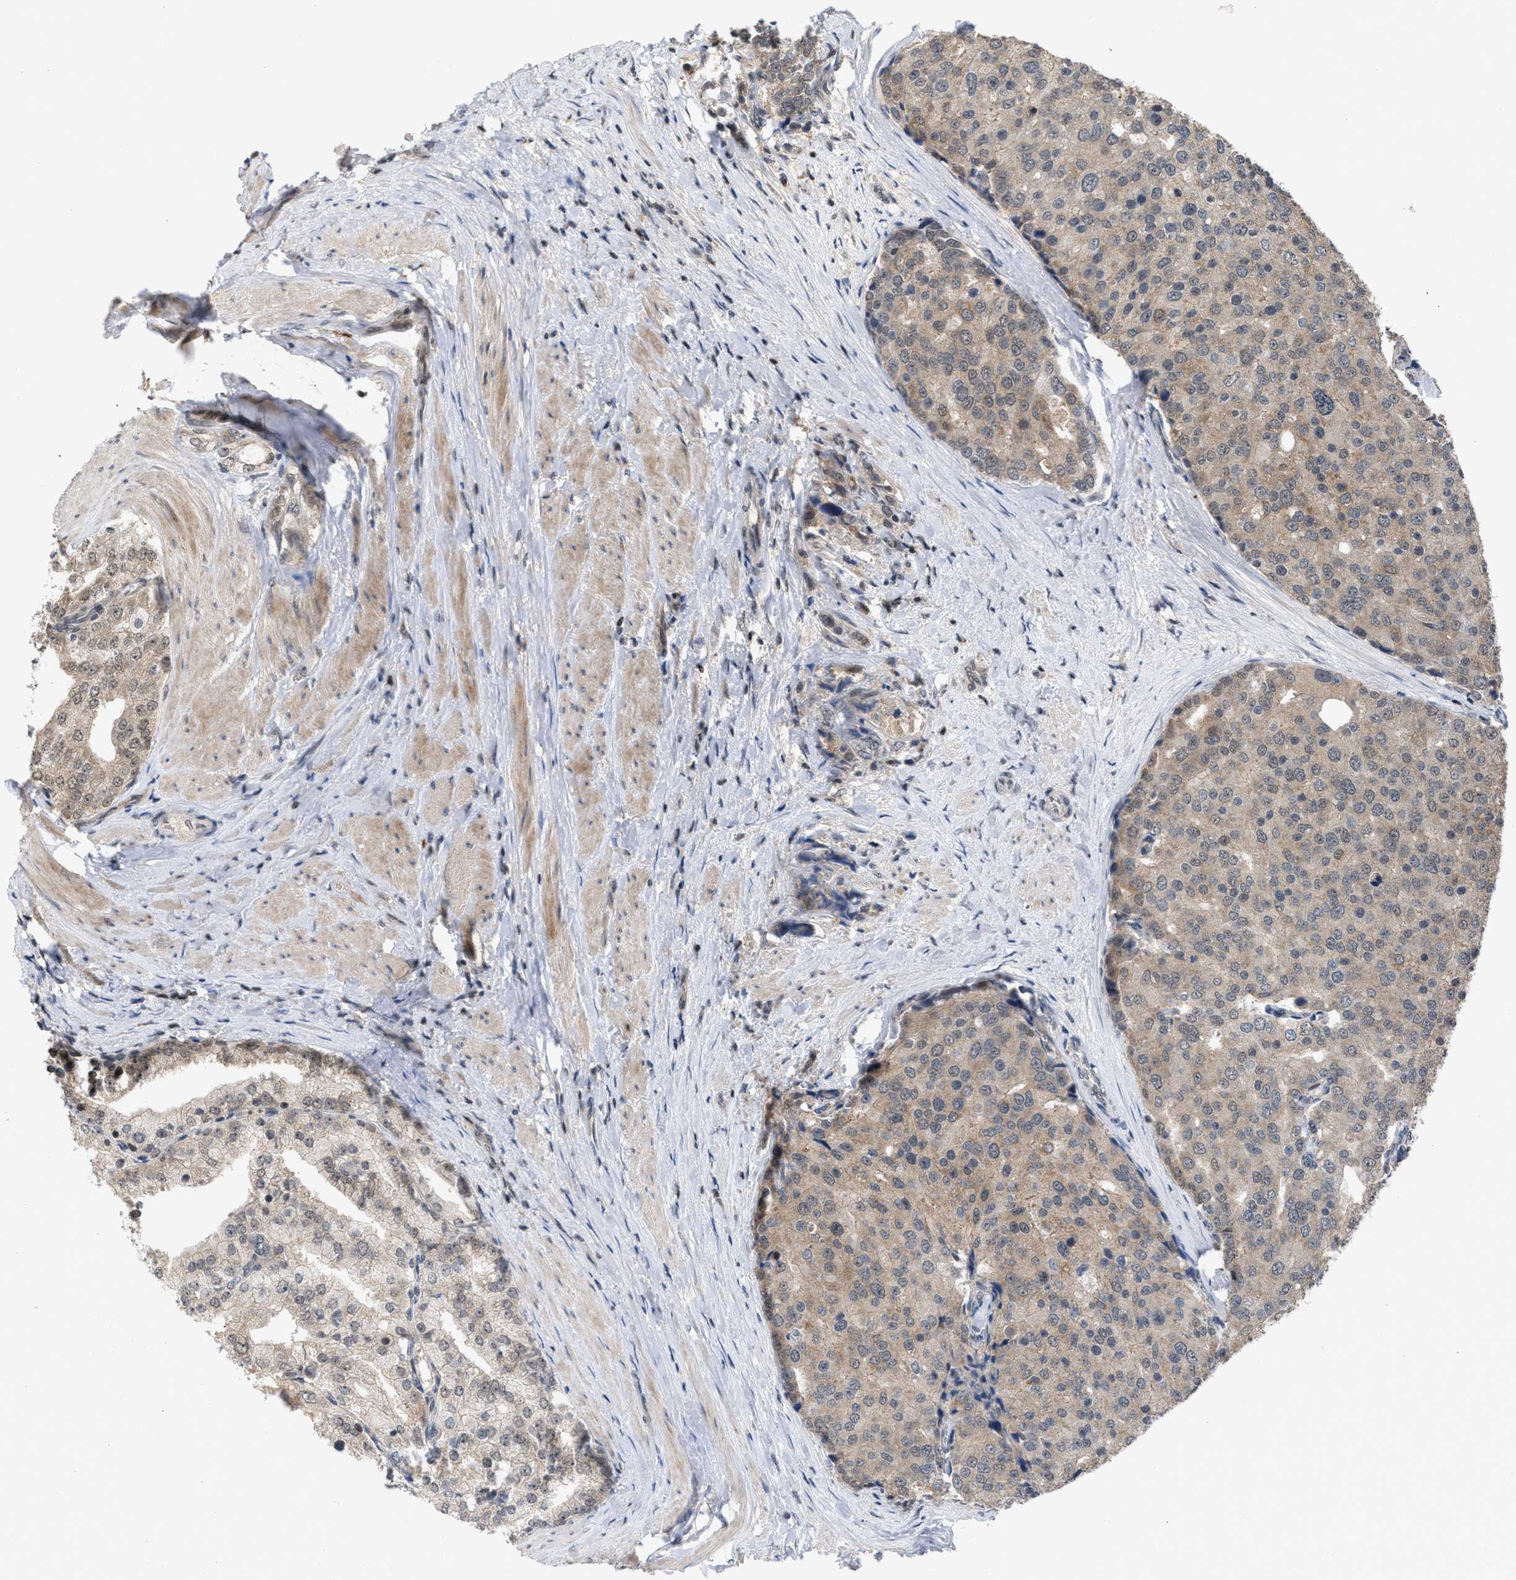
{"staining": {"intensity": "moderate", "quantity": "25%-75%", "location": "cytoplasmic/membranous,nuclear"}, "tissue": "prostate cancer", "cell_type": "Tumor cells", "image_type": "cancer", "snomed": [{"axis": "morphology", "description": "Adenocarcinoma, High grade"}, {"axis": "topography", "description": "Prostate"}], "caption": "Tumor cells display moderate cytoplasmic/membranous and nuclear expression in approximately 25%-75% of cells in high-grade adenocarcinoma (prostate). (DAB IHC with brightfield microscopy, high magnification).", "gene": "C9orf78", "patient": {"sex": "male", "age": 50}}